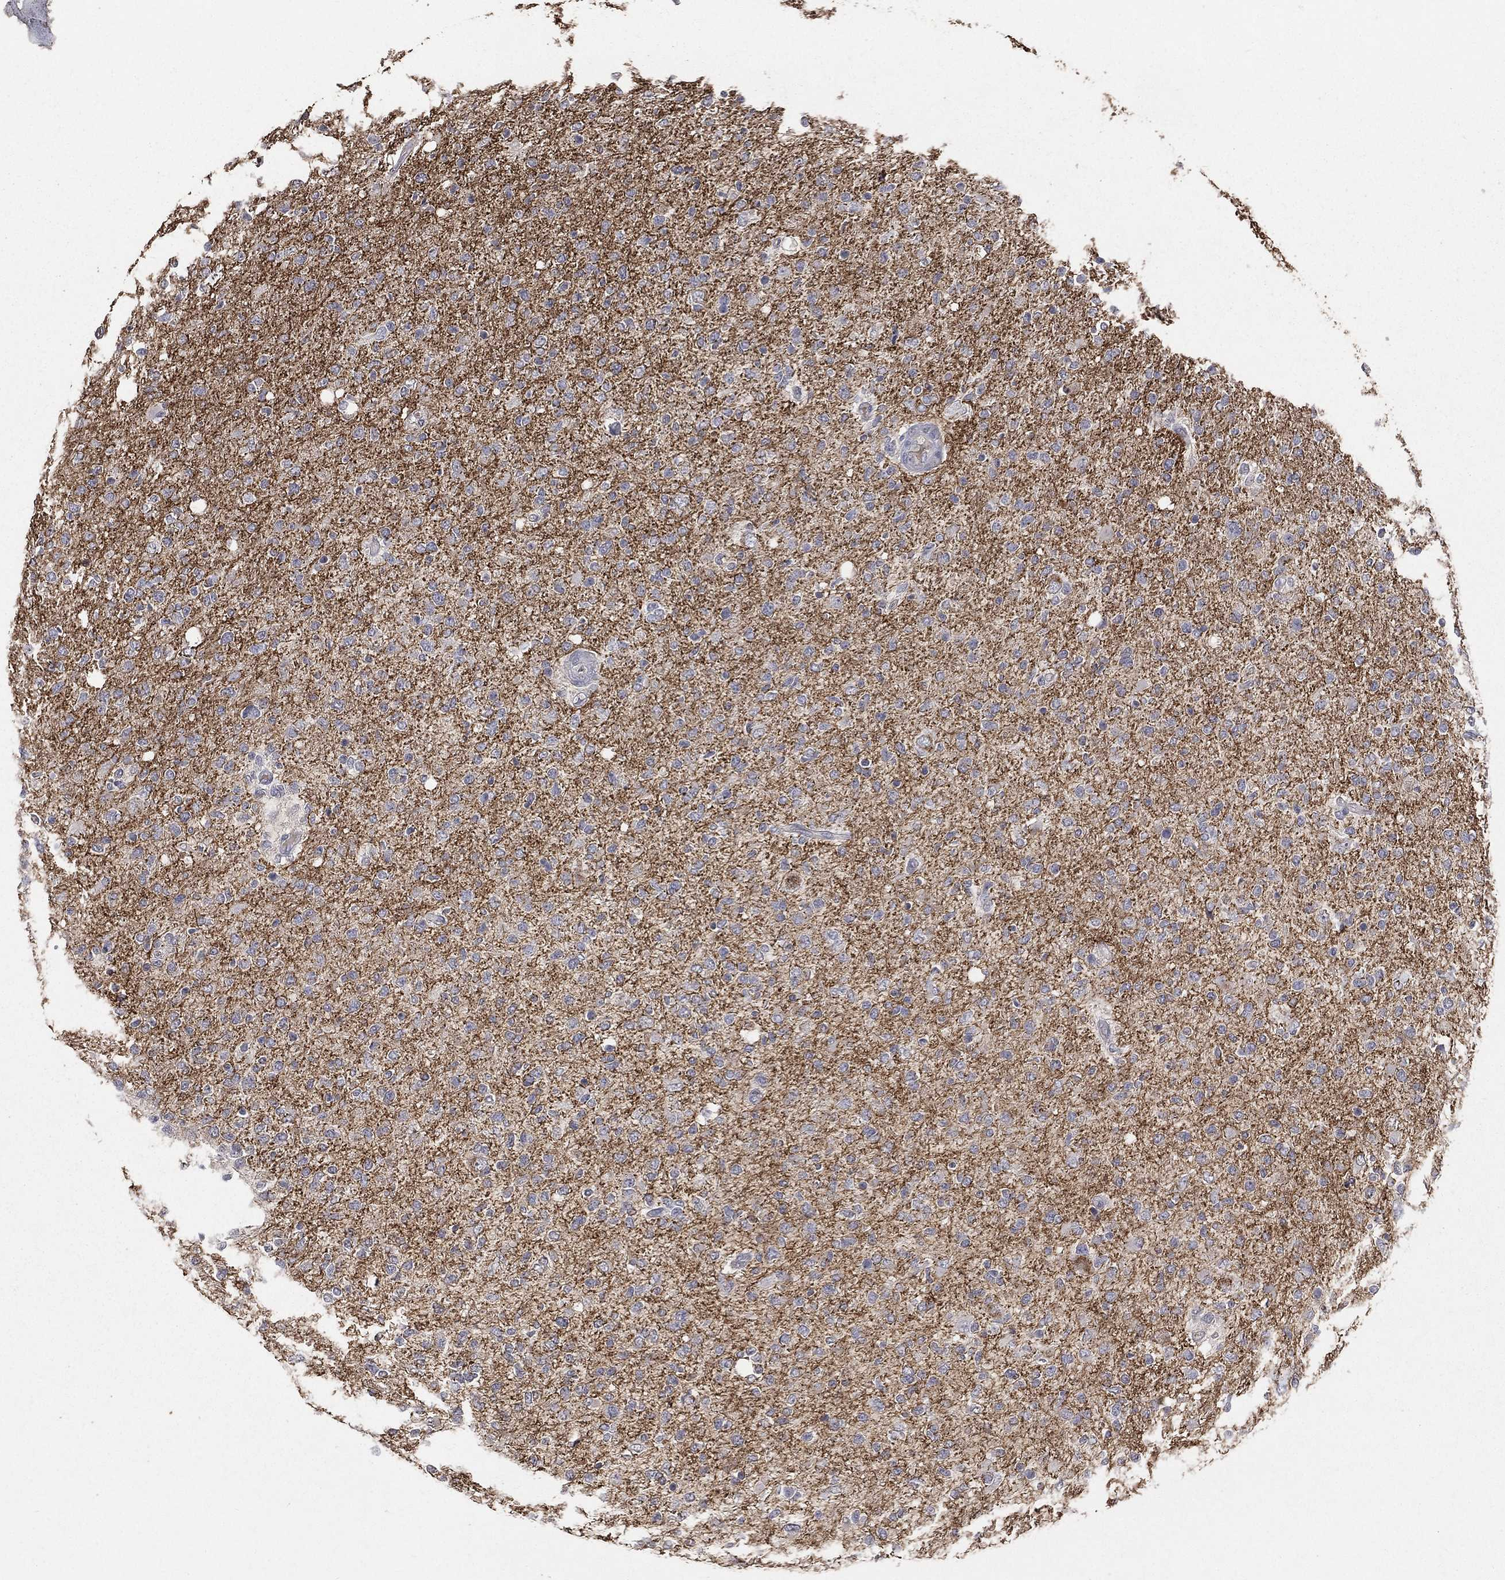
{"staining": {"intensity": "negative", "quantity": "none", "location": "none"}, "tissue": "glioma", "cell_type": "Tumor cells", "image_type": "cancer", "snomed": [{"axis": "morphology", "description": "Glioma, malignant, High grade"}, {"axis": "topography", "description": "Cerebral cortex"}], "caption": "An immunohistochemistry (IHC) image of glioma is shown. There is no staining in tumor cells of glioma. (Stains: DAB IHC with hematoxylin counter stain, Microscopy: brightfield microscopy at high magnification).", "gene": "SNAP25", "patient": {"sex": "male", "age": 70}}